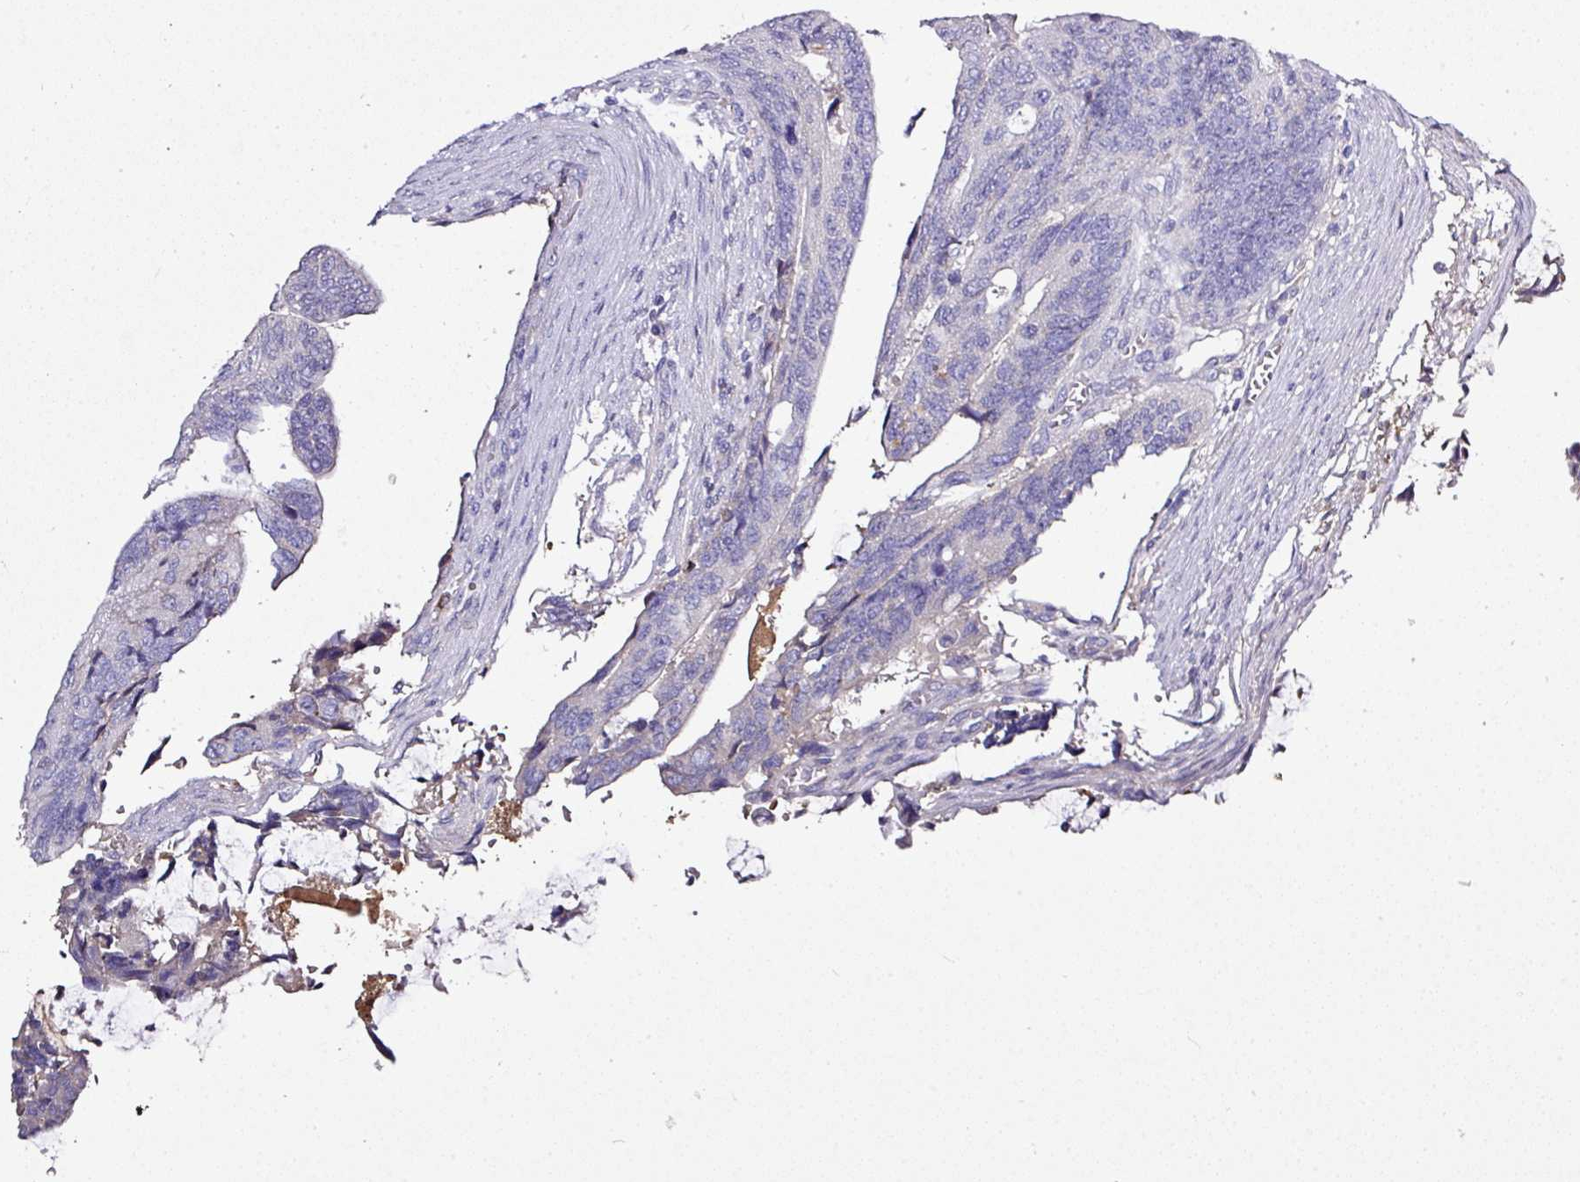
{"staining": {"intensity": "negative", "quantity": "none", "location": "none"}, "tissue": "colorectal cancer", "cell_type": "Tumor cells", "image_type": "cancer", "snomed": [{"axis": "morphology", "description": "Adenocarcinoma, NOS"}, {"axis": "topography", "description": "Colon"}], "caption": "Immunohistochemistry (IHC) image of neoplastic tissue: colorectal cancer stained with DAB (3,3'-diaminobenzidine) exhibits no significant protein staining in tumor cells. Brightfield microscopy of immunohistochemistry stained with DAB (3,3'-diaminobenzidine) (brown) and hematoxylin (blue), captured at high magnification.", "gene": "CAB39L", "patient": {"sex": "male", "age": 87}}